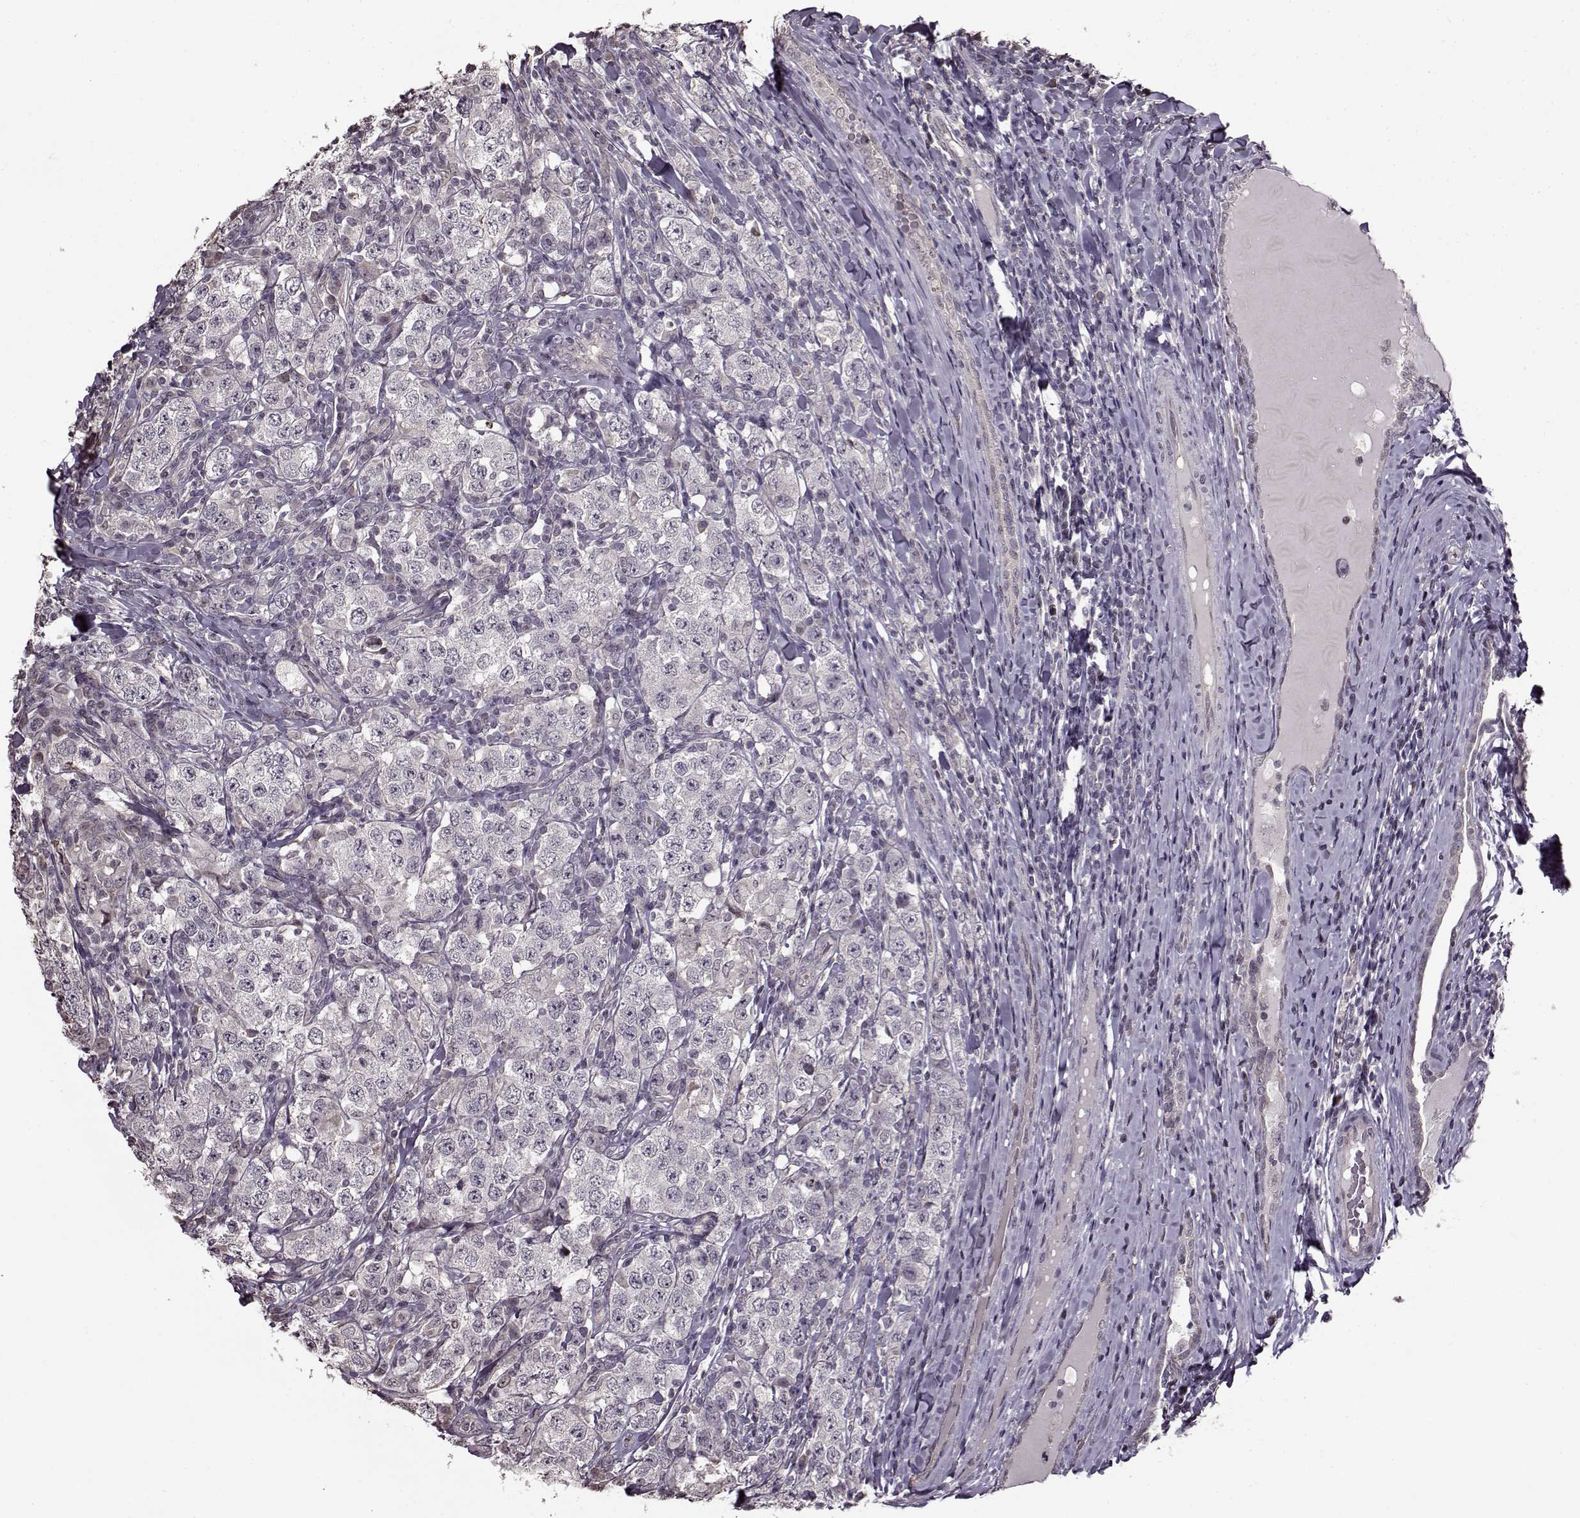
{"staining": {"intensity": "negative", "quantity": "none", "location": "none"}, "tissue": "testis cancer", "cell_type": "Tumor cells", "image_type": "cancer", "snomed": [{"axis": "morphology", "description": "Seminoma, NOS"}, {"axis": "morphology", "description": "Carcinoma, Embryonal, NOS"}, {"axis": "topography", "description": "Testis"}], "caption": "The histopathology image displays no significant staining in tumor cells of testis cancer.", "gene": "FSHB", "patient": {"sex": "male", "age": 41}}